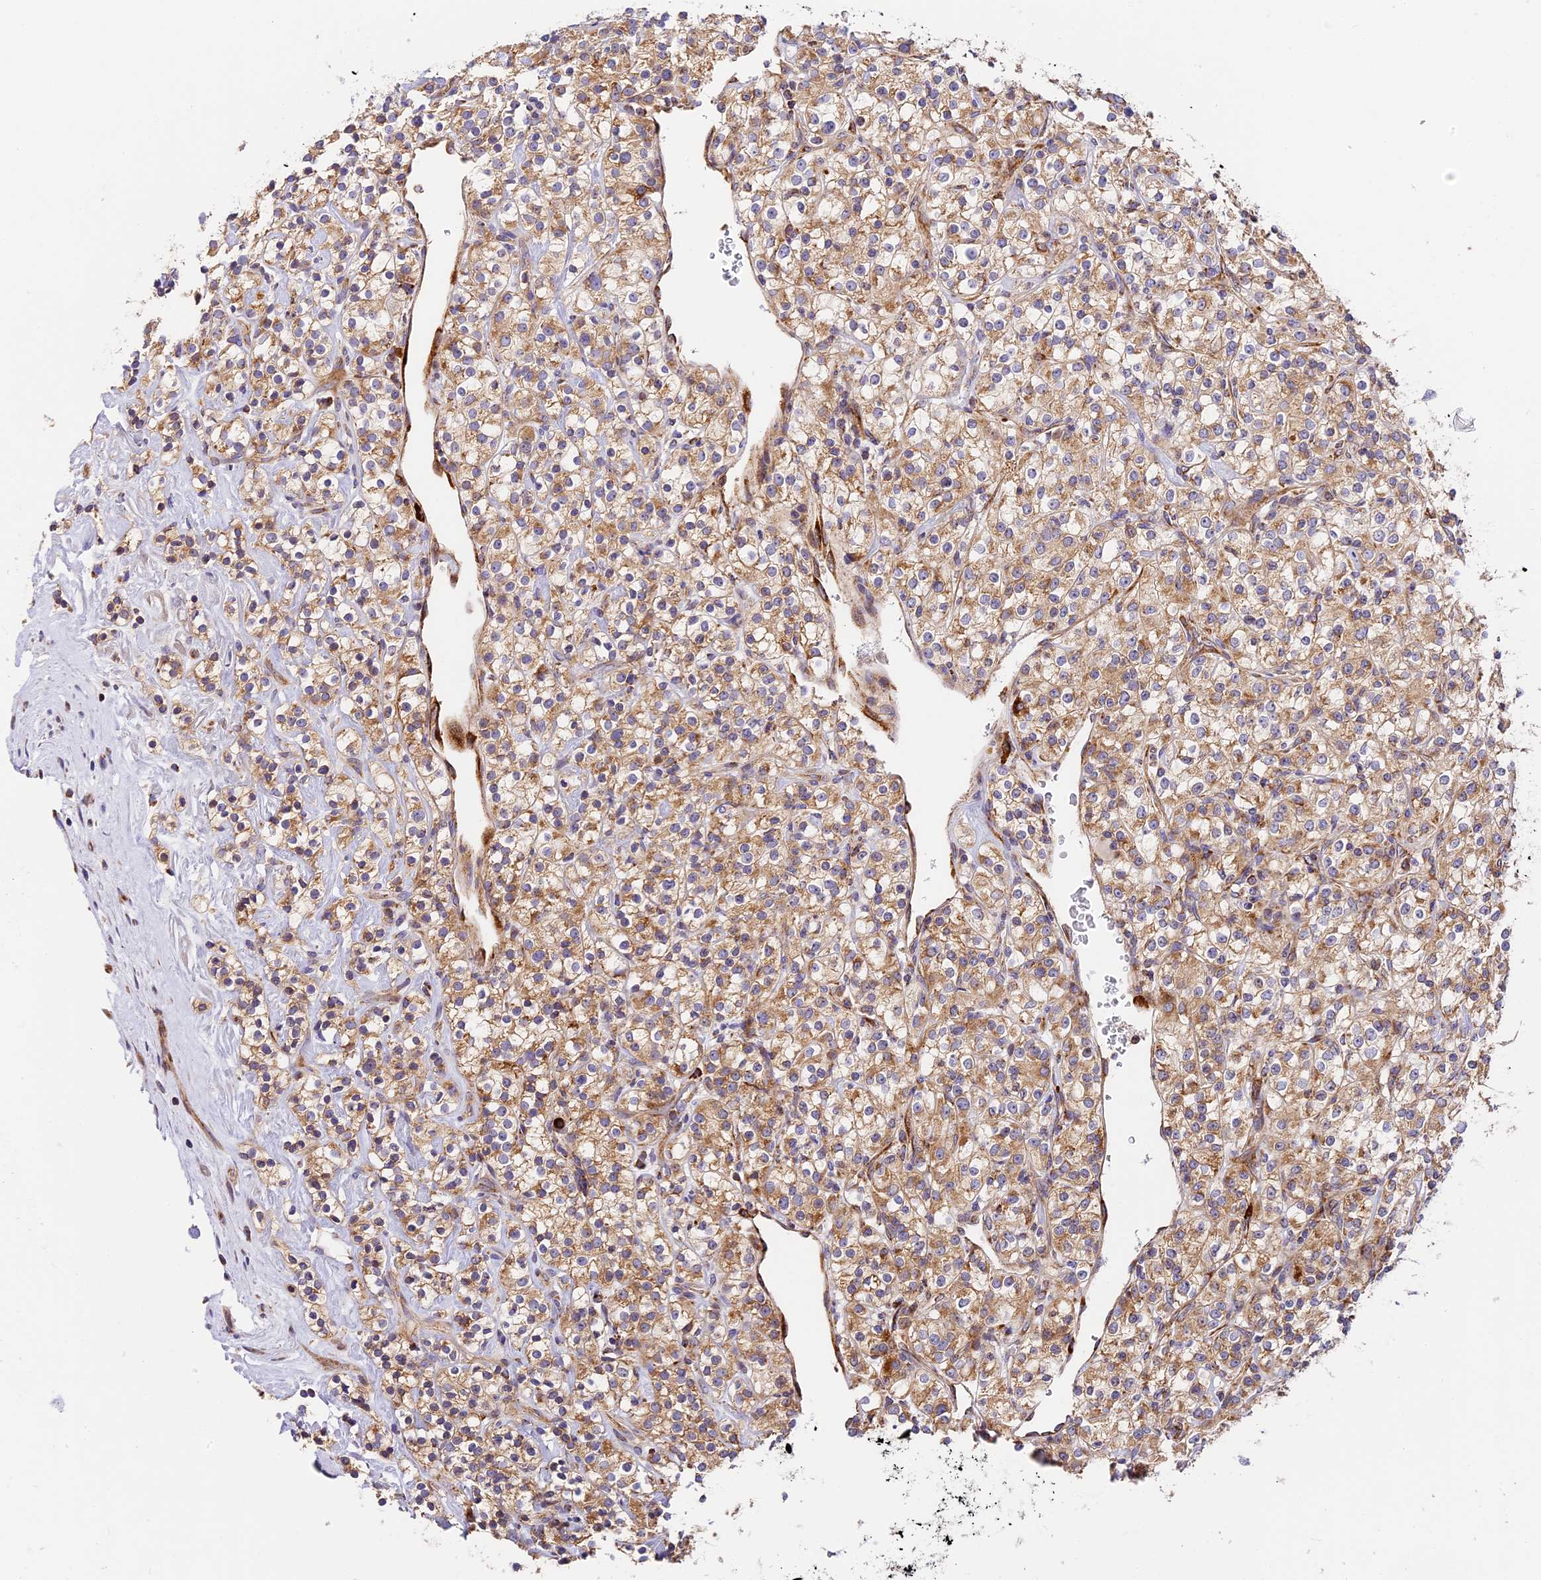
{"staining": {"intensity": "moderate", "quantity": ">75%", "location": "cytoplasmic/membranous"}, "tissue": "renal cancer", "cell_type": "Tumor cells", "image_type": "cancer", "snomed": [{"axis": "morphology", "description": "Adenocarcinoma, NOS"}, {"axis": "topography", "description": "Kidney"}], "caption": "Moderate cytoplasmic/membranous protein positivity is identified in about >75% of tumor cells in renal cancer (adenocarcinoma).", "gene": "MRAS", "patient": {"sex": "male", "age": 77}}